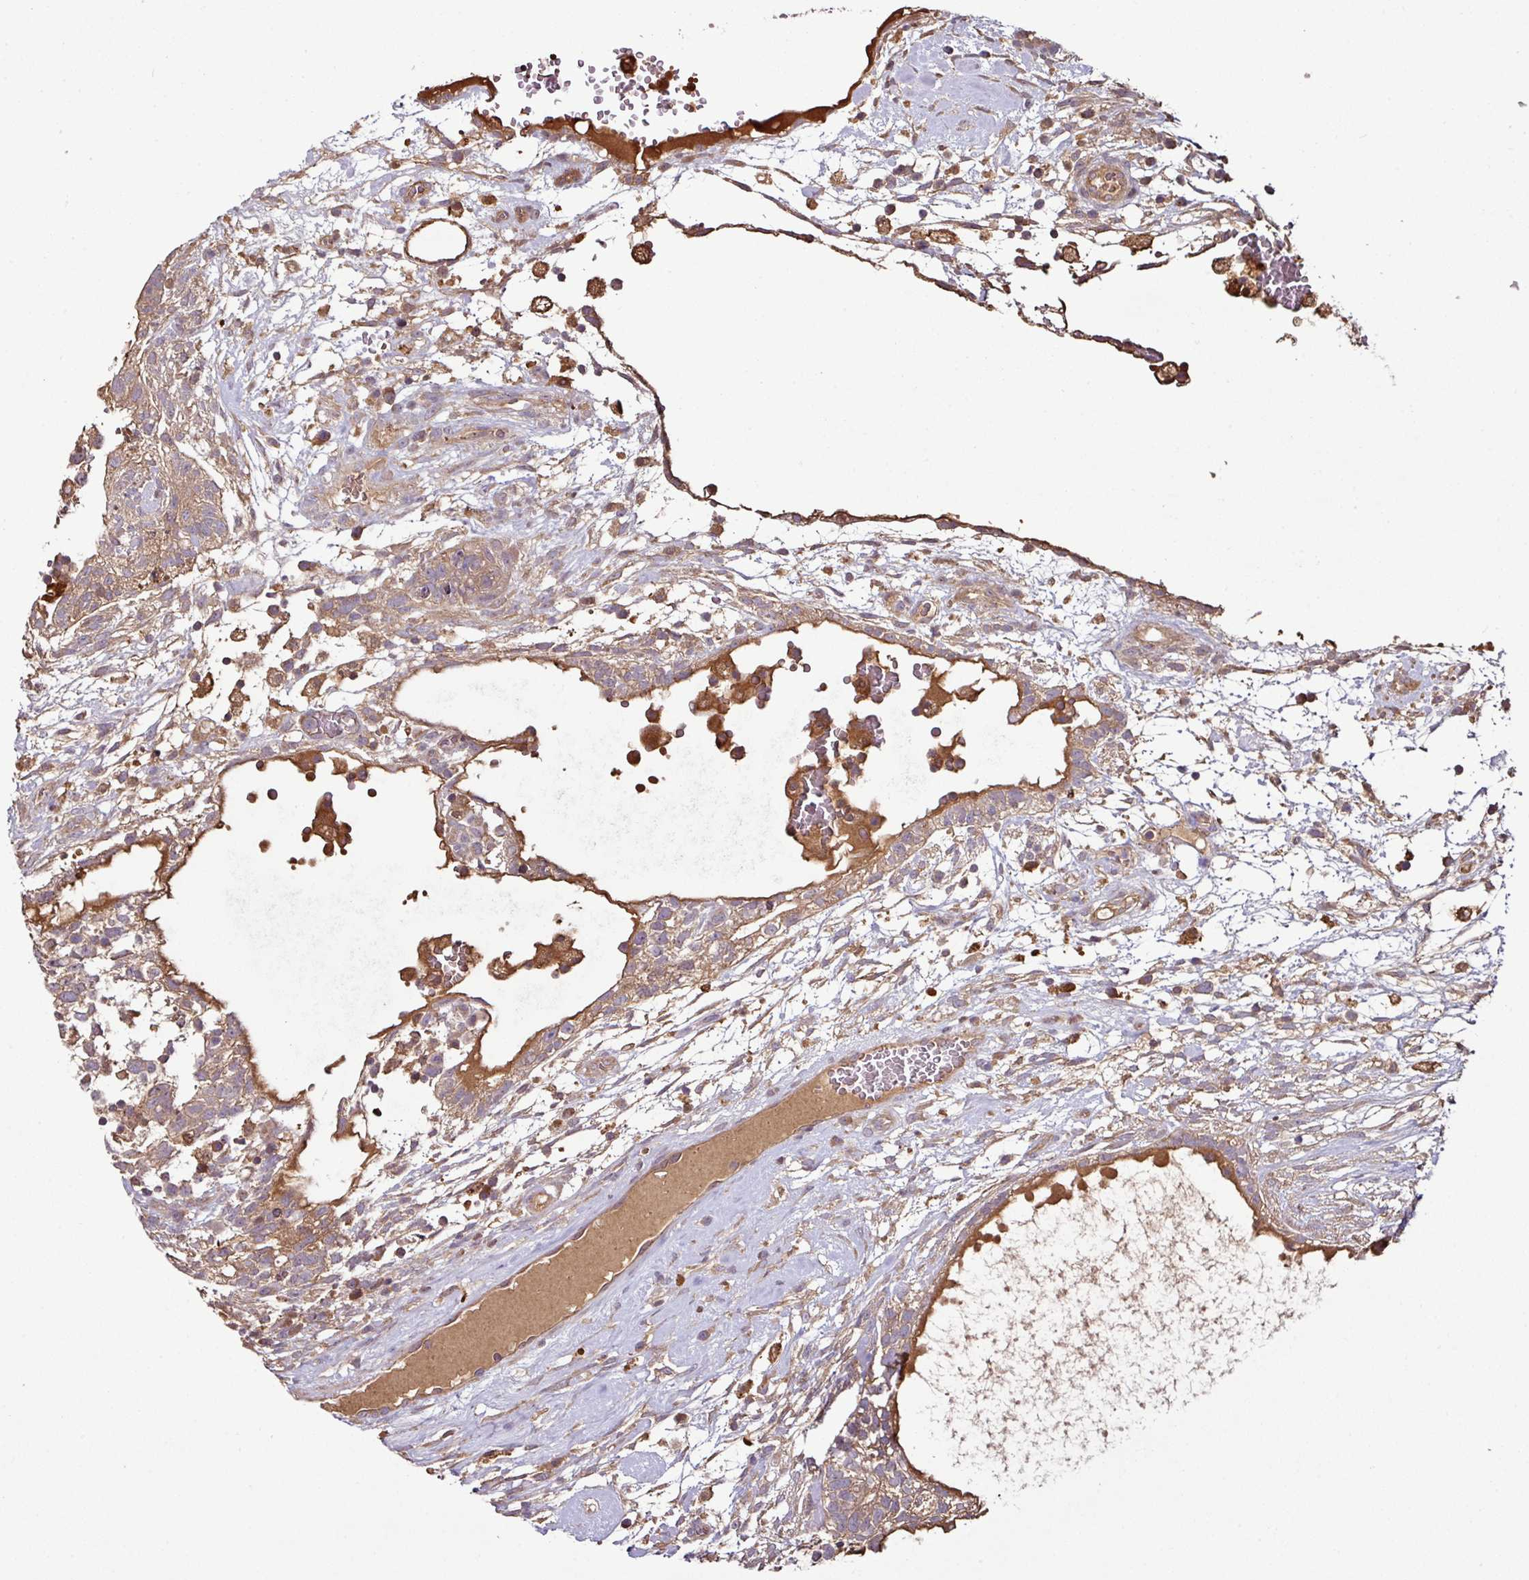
{"staining": {"intensity": "moderate", "quantity": ">75%", "location": "cytoplasmic/membranous"}, "tissue": "testis cancer", "cell_type": "Tumor cells", "image_type": "cancer", "snomed": [{"axis": "morphology", "description": "Carcinoma, Embryonal, NOS"}, {"axis": "topography", "description": "Testis"}], "caption": "The histopathology image shows a brown stain indicating the presence of a protein in the cytoplasmic/membranous of tumor cells in testis cancer (embryonal carcinoma). (DAB IHC, brown staining for protein, blue staining for nuclei).", "gene": "GNPDA1", "patient": {"sex": "male", "age": 32}}